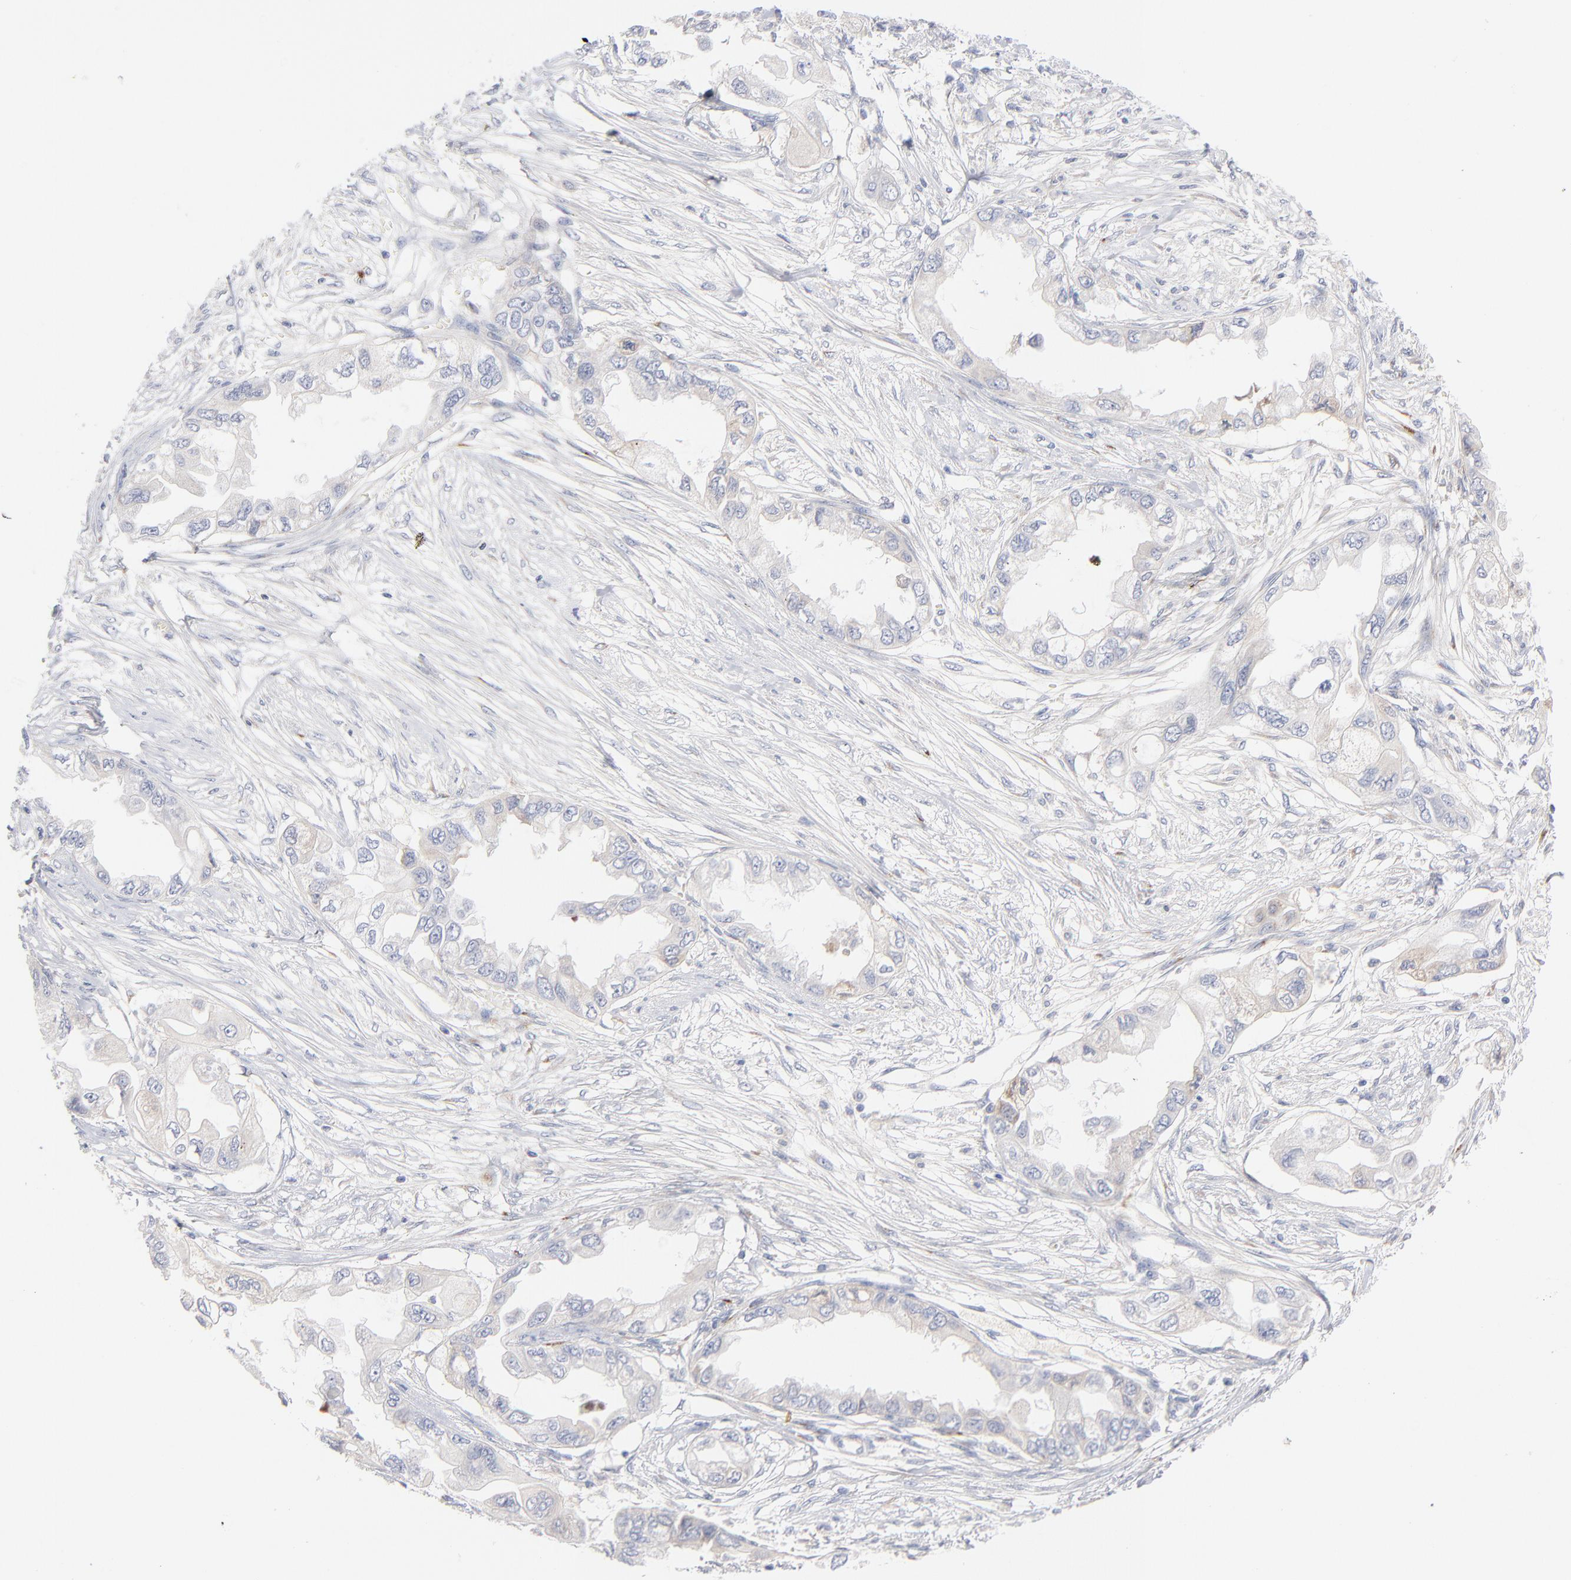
{"staining": {"intensity": "negative", "quantity": "none", "location": "none"}, "tissue": "endometrial cancer", "cell_type": "Tumor cells", "image_type": "cancer", "snomed": [{"axis": "morphology", "description": "Adenocarcinoma, NOS"}, {"axis": "topography", "description": "Endometrium"}], "caption": "The micrograph displays no significant expression in tumor cells of endometrial cancer (adenocarcinoma). (DAB (3,3'-diaminobenzidine) immunohistochemistry with hematoxylin counter stain).", "gene": "F12", "patient": {"sex": "female", "age": 67}}